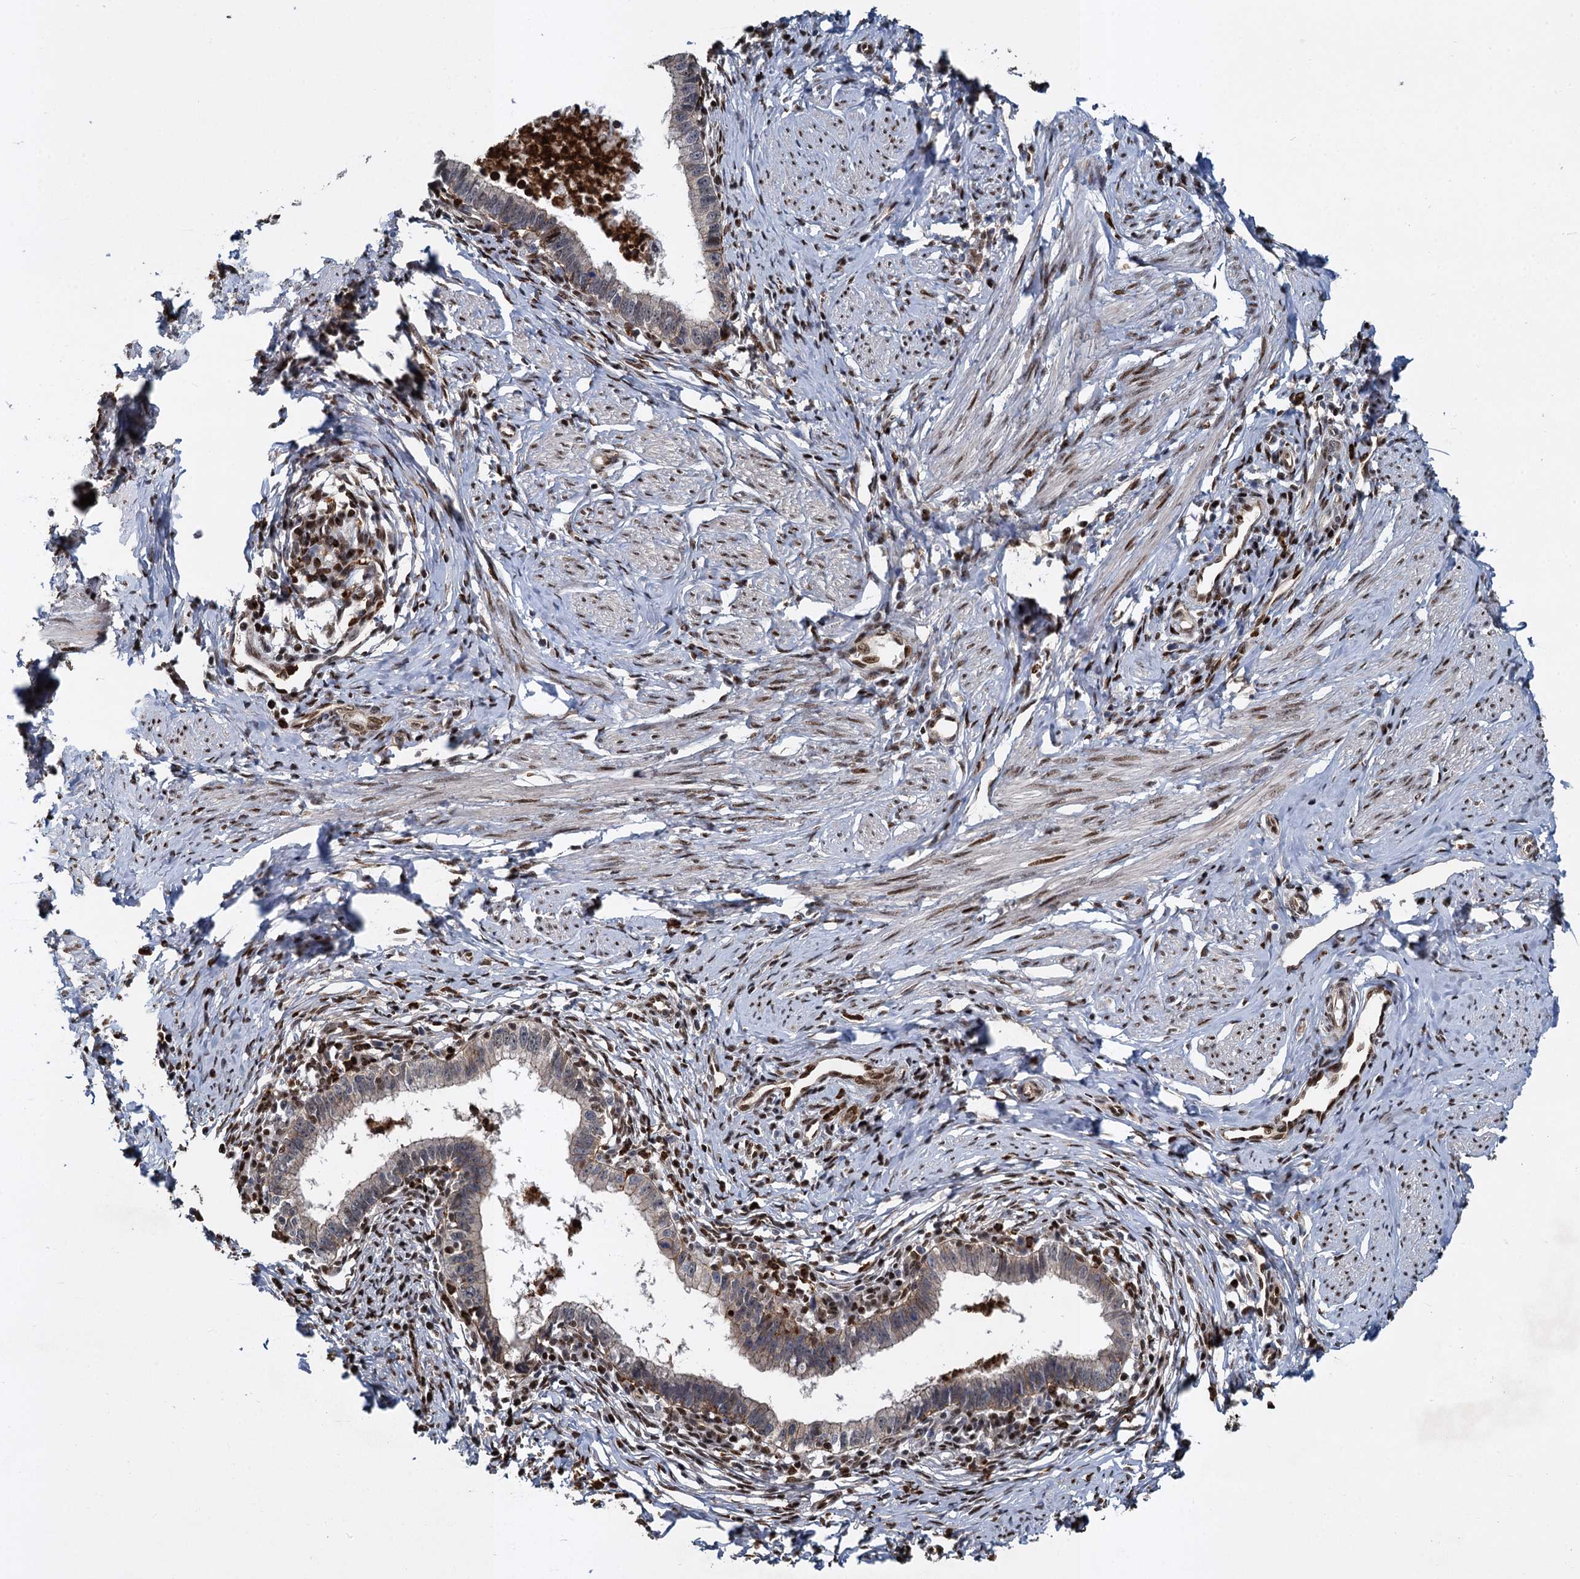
{"staining": {"intensity": "weak", "quantity": "<25%", "location": "cytoplasmic/membranous,nuclear"}, "tissue": "cervical cancer", "cell_type": "Tumor cells", "image_type": "cancer", "snomed": [{"axis": "morphology", "description": "Adenocarcinoma, NOS"}, {"axis": "topography", "description": "Cervix"}], "caption": "Cervical cancer stained for a protein using immunohistochemistry demonstrates no expression tumor cells.", "gene": "ANKRD49", "patient": {"sex": "female", "age": 36}}